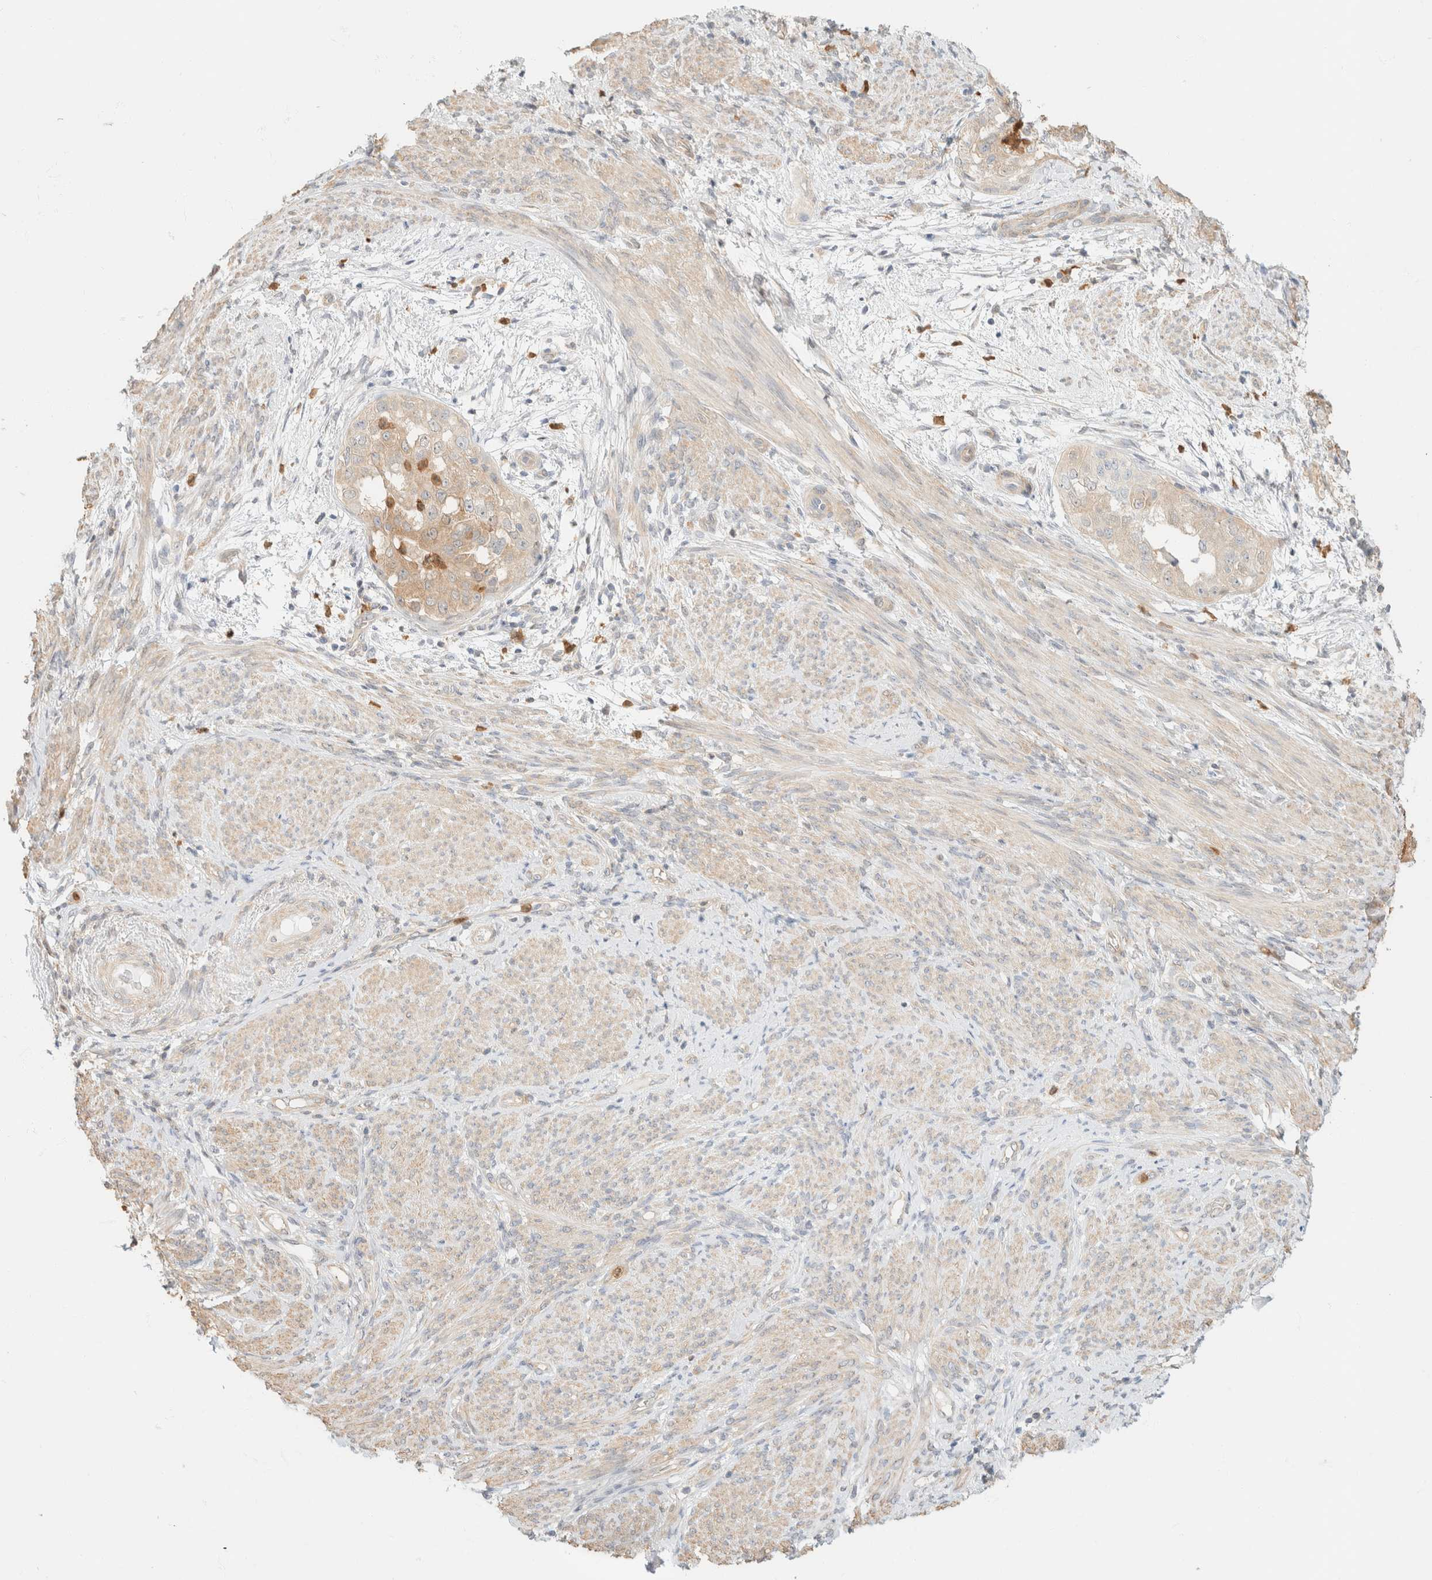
{"staining": {"intensity": "weak", "quantity": "25%-75%", "location": "cytoplasmic/membranous"}, "tissue": "endometrial cancer", "cell_type": "Tumor cells", "image_type": "cancer", "snomed": [{"axis": "morphology", "description": "Adenocarcinoma, NOS"}, {"axis": "topography", "description": "Endometrium"}], "caption": "The photomicrograph shows a brown stain indicating the presence of a protein in the cytoplasmic/membranous of tumor cells in endometrial cancer. (Brightfield microscopy of DAB IHC at high magnification).", "gene": "GPI", "patient": {"sex": "female", "age": 85}}